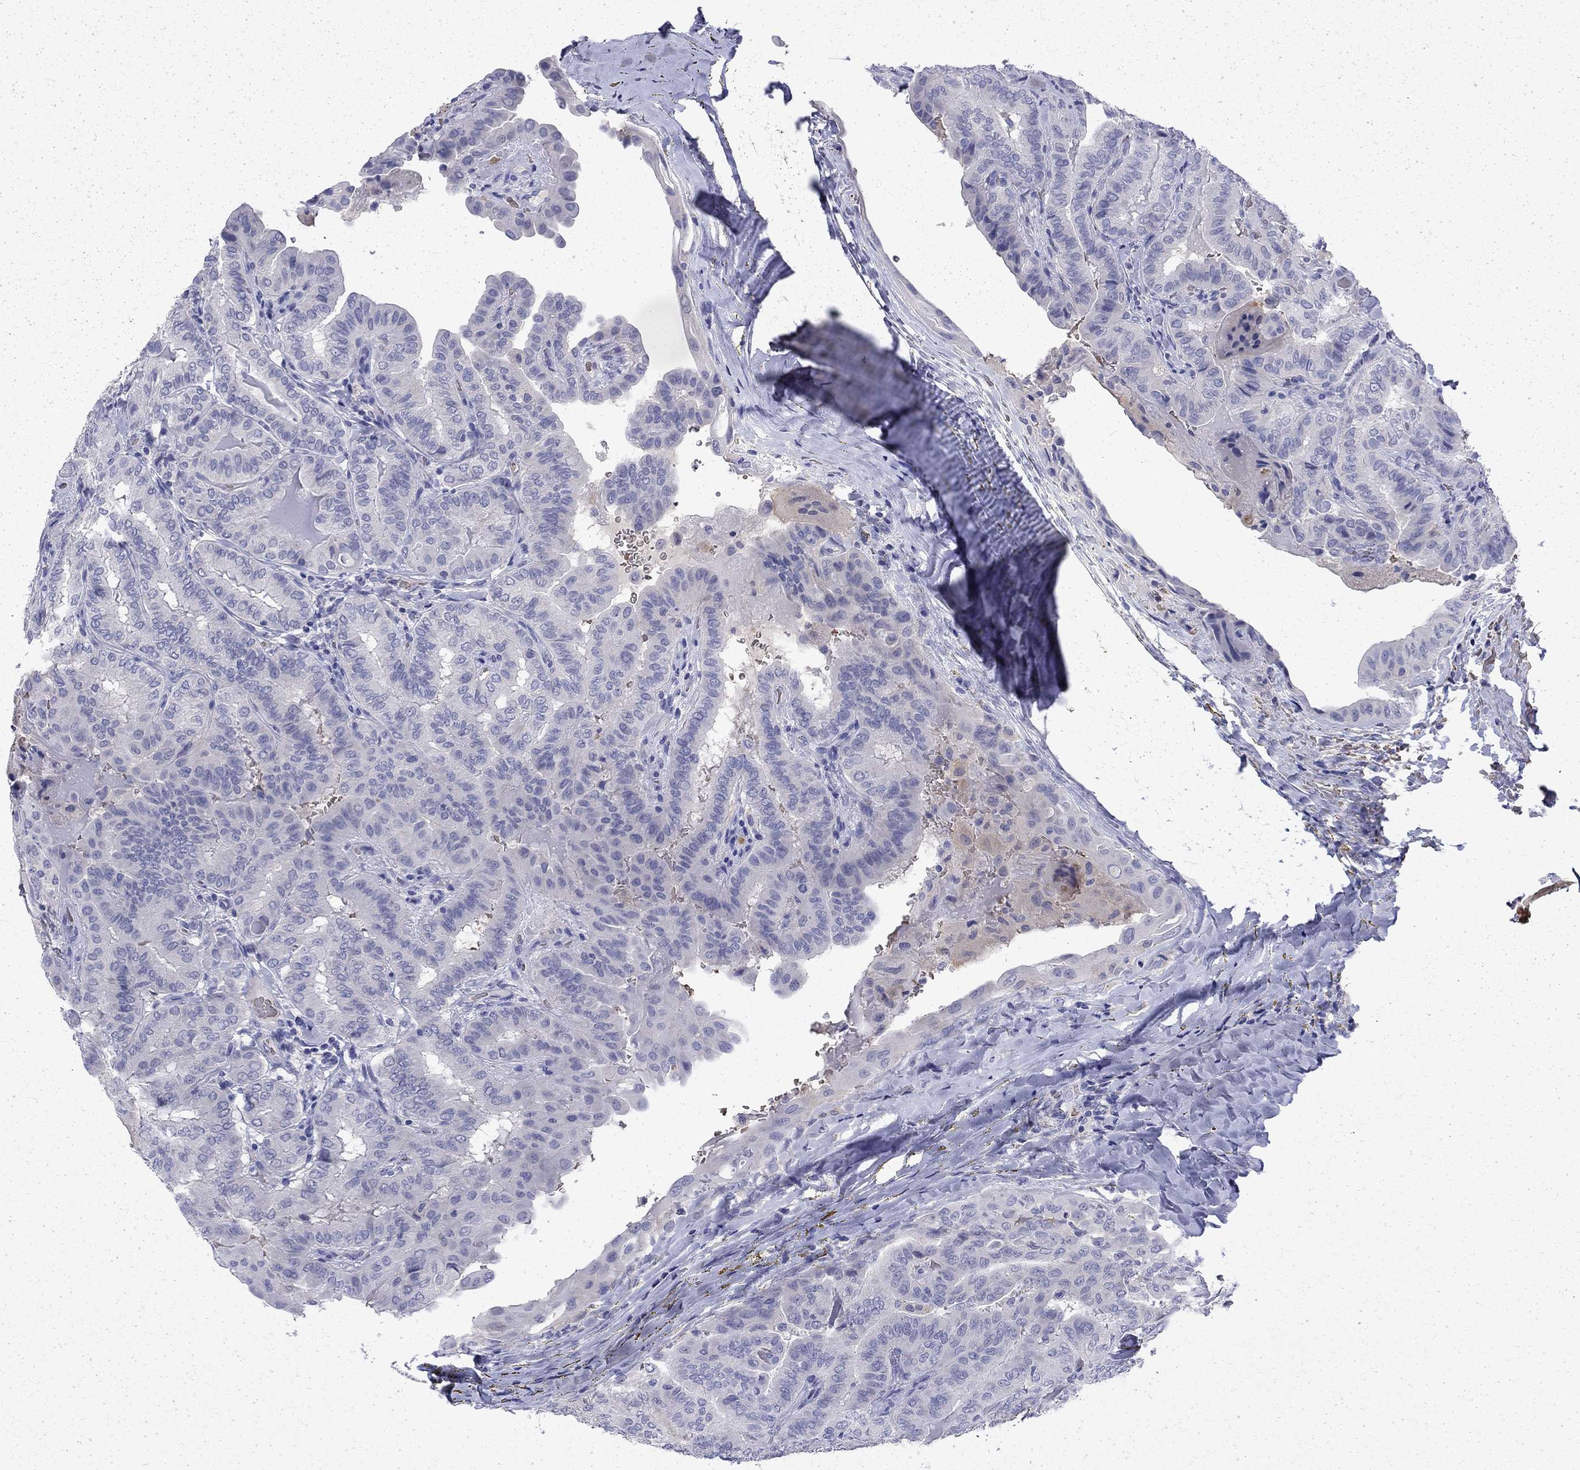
{"staining": {"intensity": "negative", "quantity": "none", "location": "none"}, "tissue": "thyroid cancer", "cell_type": "Tumor cells", "image_type": "cancer", "snomed": [{"axis": "morphology", "description": "Papillary adenocarcinoma, NOS"}, {"axis": "topography", "description": "Thyroid gland"}], "caption": "The IHC image has no significant staining in tumor cells of thyroid cancer tissue.", "gene": "ENPP6", "patient": {"sex": "female", "age": 68}}